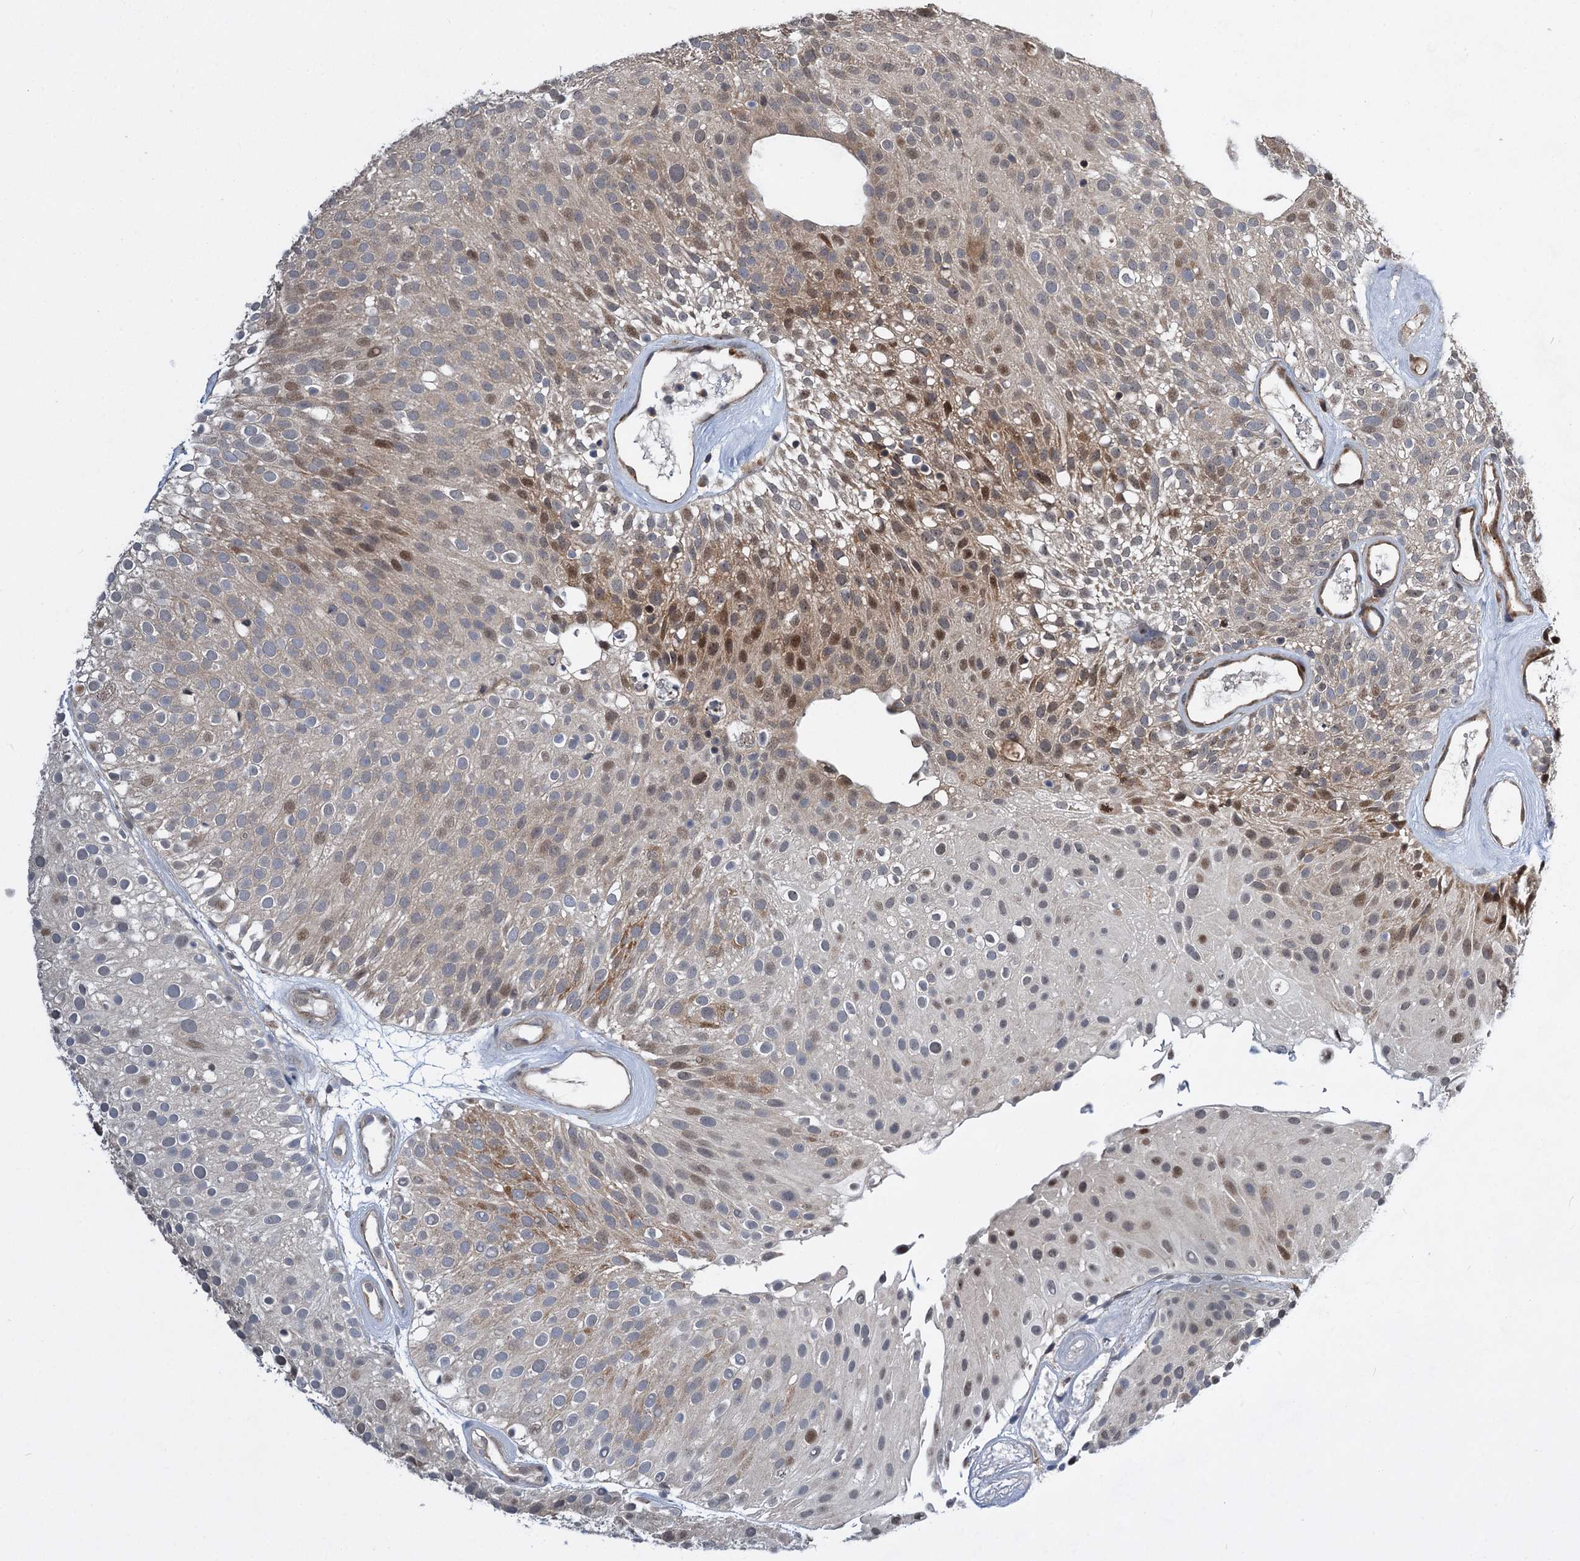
{"staining": {"intensity": "moderate", "quantity": "25%-75%", "location": "cytoplasmic/membranous,nuclear"}, "tissue": "urothelial cancer", "cell_type": "Tumor cells", "image_type": "cancer", "snomed": [{"axis": "morphology", "description": "Urothelial carcinoma, Low grade"}, {"axis": "topography", "description": "Urinary bladder"}], "caption": "Low-grade urothelial carcinoma stained for a protein shows moderate cytoplasmic/membranous and nuclear positivity in tumor cells.", "gene": "GPBP1", "patient": {"sex": "male", "age": 78}}